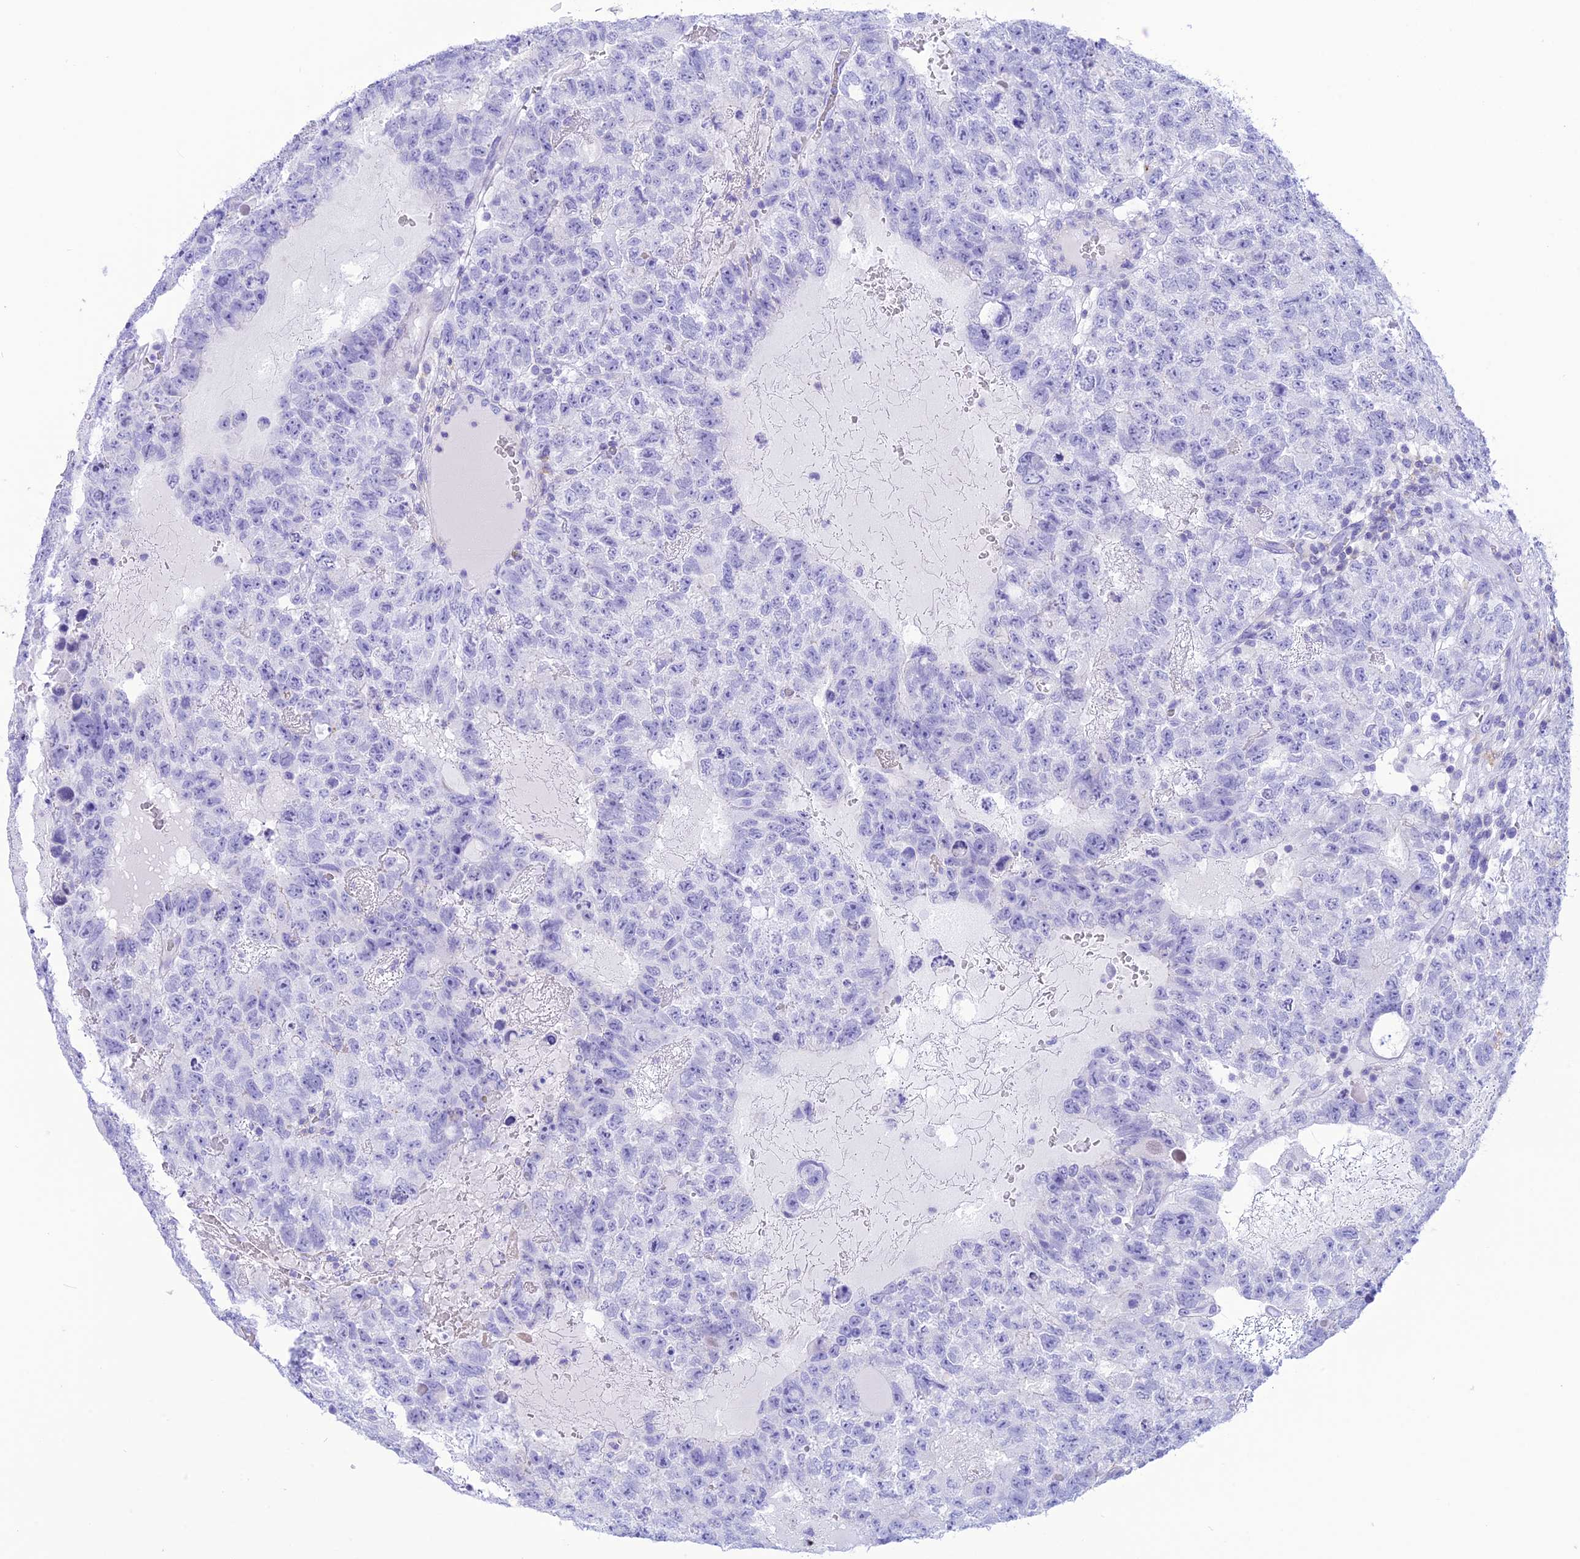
{"staining": {"intensity": "negative", "quantity": "none", "location": "none"}, "tissue": "testis cancer", "cell_type": "Tumor cells", "image_type": "cancer", "snomed": [{"axis": "morphology", "description": "Carcinoma, Embryonal, NOS"}, {"axis": "topography", "description": "Testis"}], "caption": "DAB (3,3'-diaminobenzidine) immunohistochemical staining of human embryonal carcinoma (testis) reveals no significant staining in tumor cells.", "gene": "GLYATL1", "patient": {"sex": "male", "age": 26}}